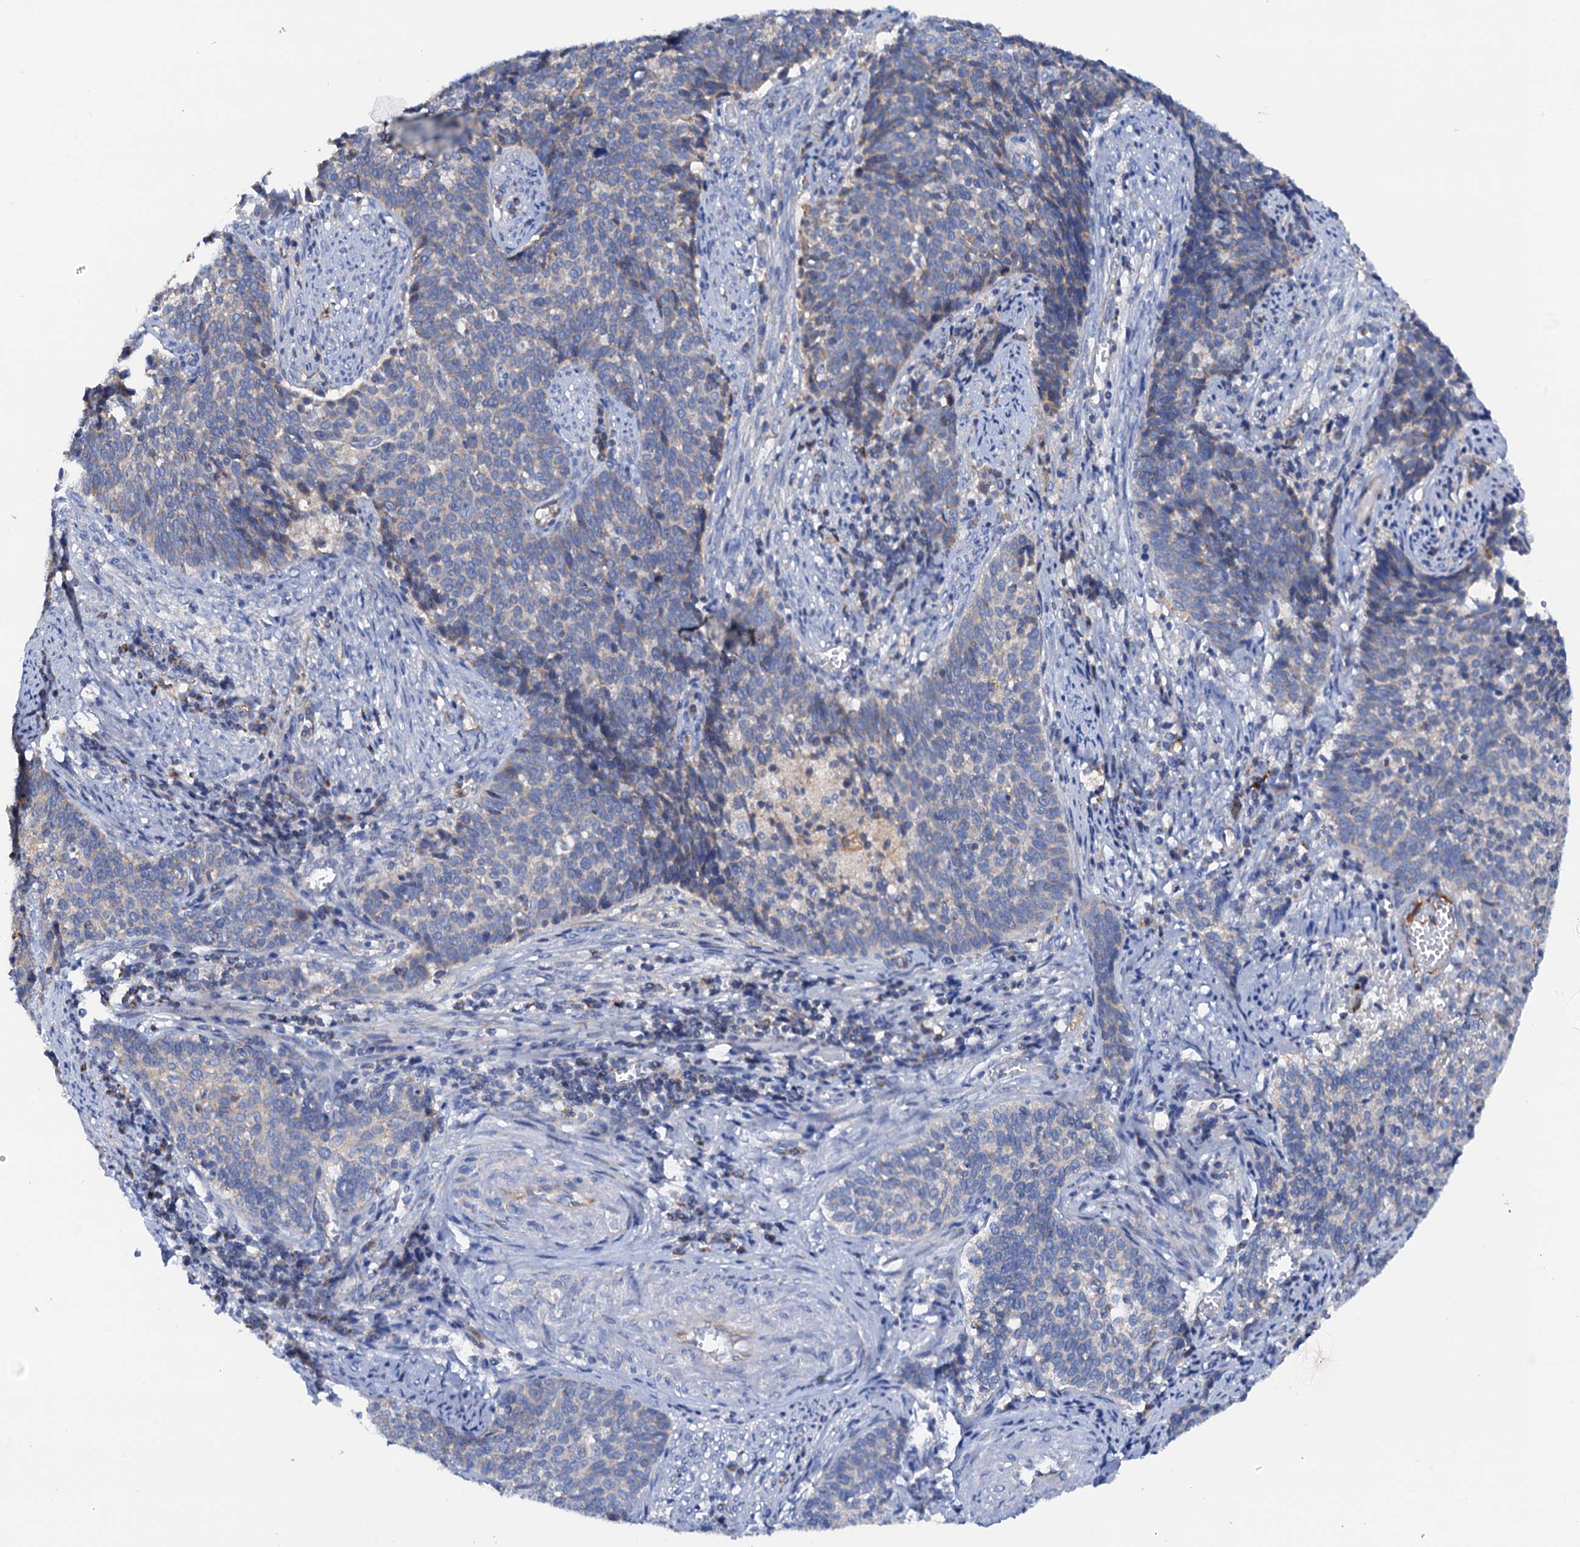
{"staining": {"intensity": "negative", "quantity": "none", "location": "none"}, "tissue": "cervical cancer", "cell_type": "Tumor cells", "image_type": "cancer", "snomed": [{"axis": "morphology", "description": "Squamous cell carcinoma, NOS"}, {"axis": "topography", "description": "Cervix"}], "caption": "This is an immunohistochemistry image of cervical cancer. There is no positivity in tumor cells.", "gene": "RASSF9", "patient": {"sex": "female", "age": 39}}